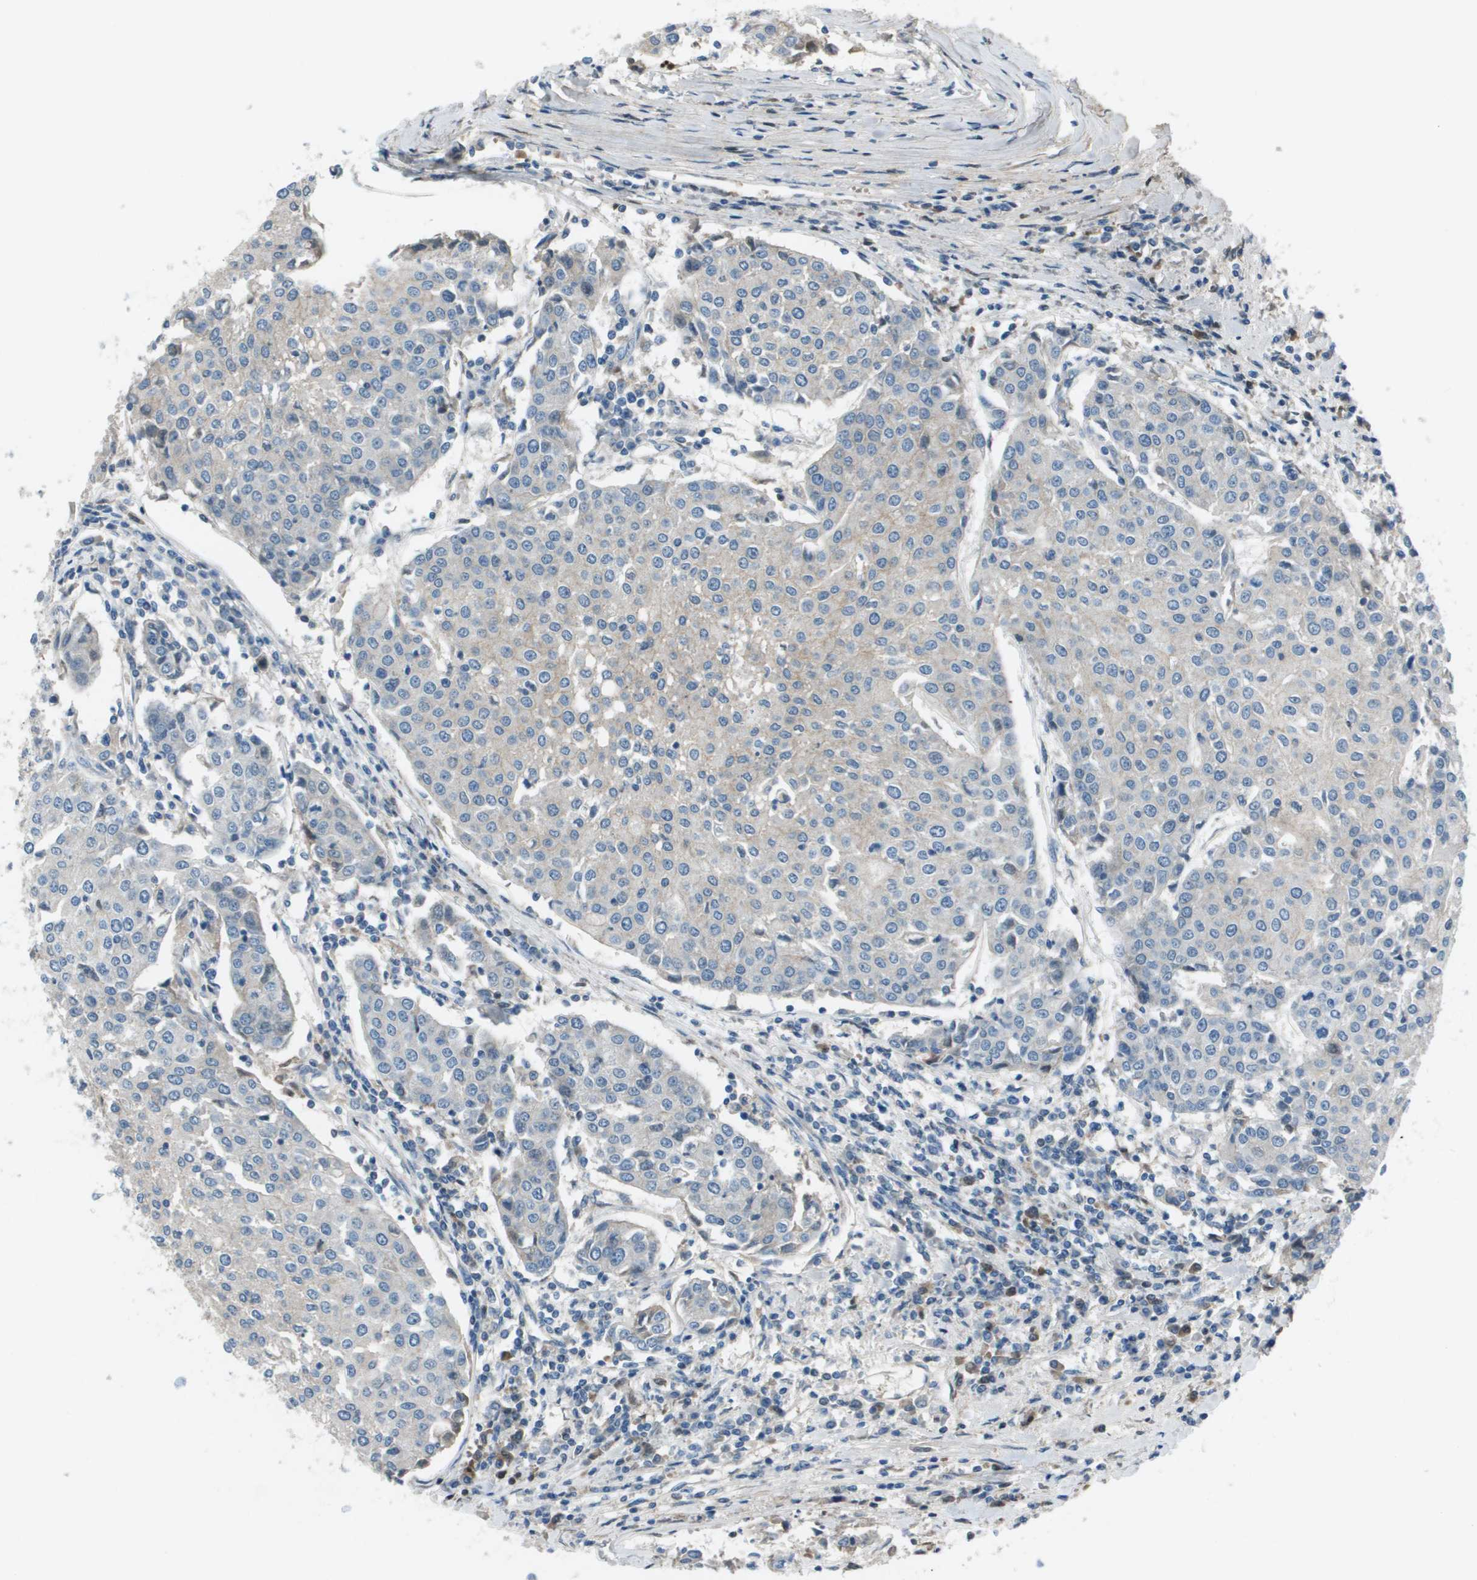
{"staining": {"intensity": "negative", "quantity": "none", "location": "none"}, "tissue": "urothelial cancer", "cell_type": "Tumor cells", "image_type": "cancer", "snomed": [{"axis": "morphology", "description": "Urothelial carcinoma, High grade"}, {"axis": "topography", "description": "Urinary bladder"}], "caption": "Tumor cells show no significant protein staining in urothelial cancer. The staining is performed using DAB (3,3'-diaminobenzidine) brown chromogen with nuclei counter-stained in using hematoxylin.", "gene": "PCOLCE", "patient": {"sex": "female", "age": 85}}